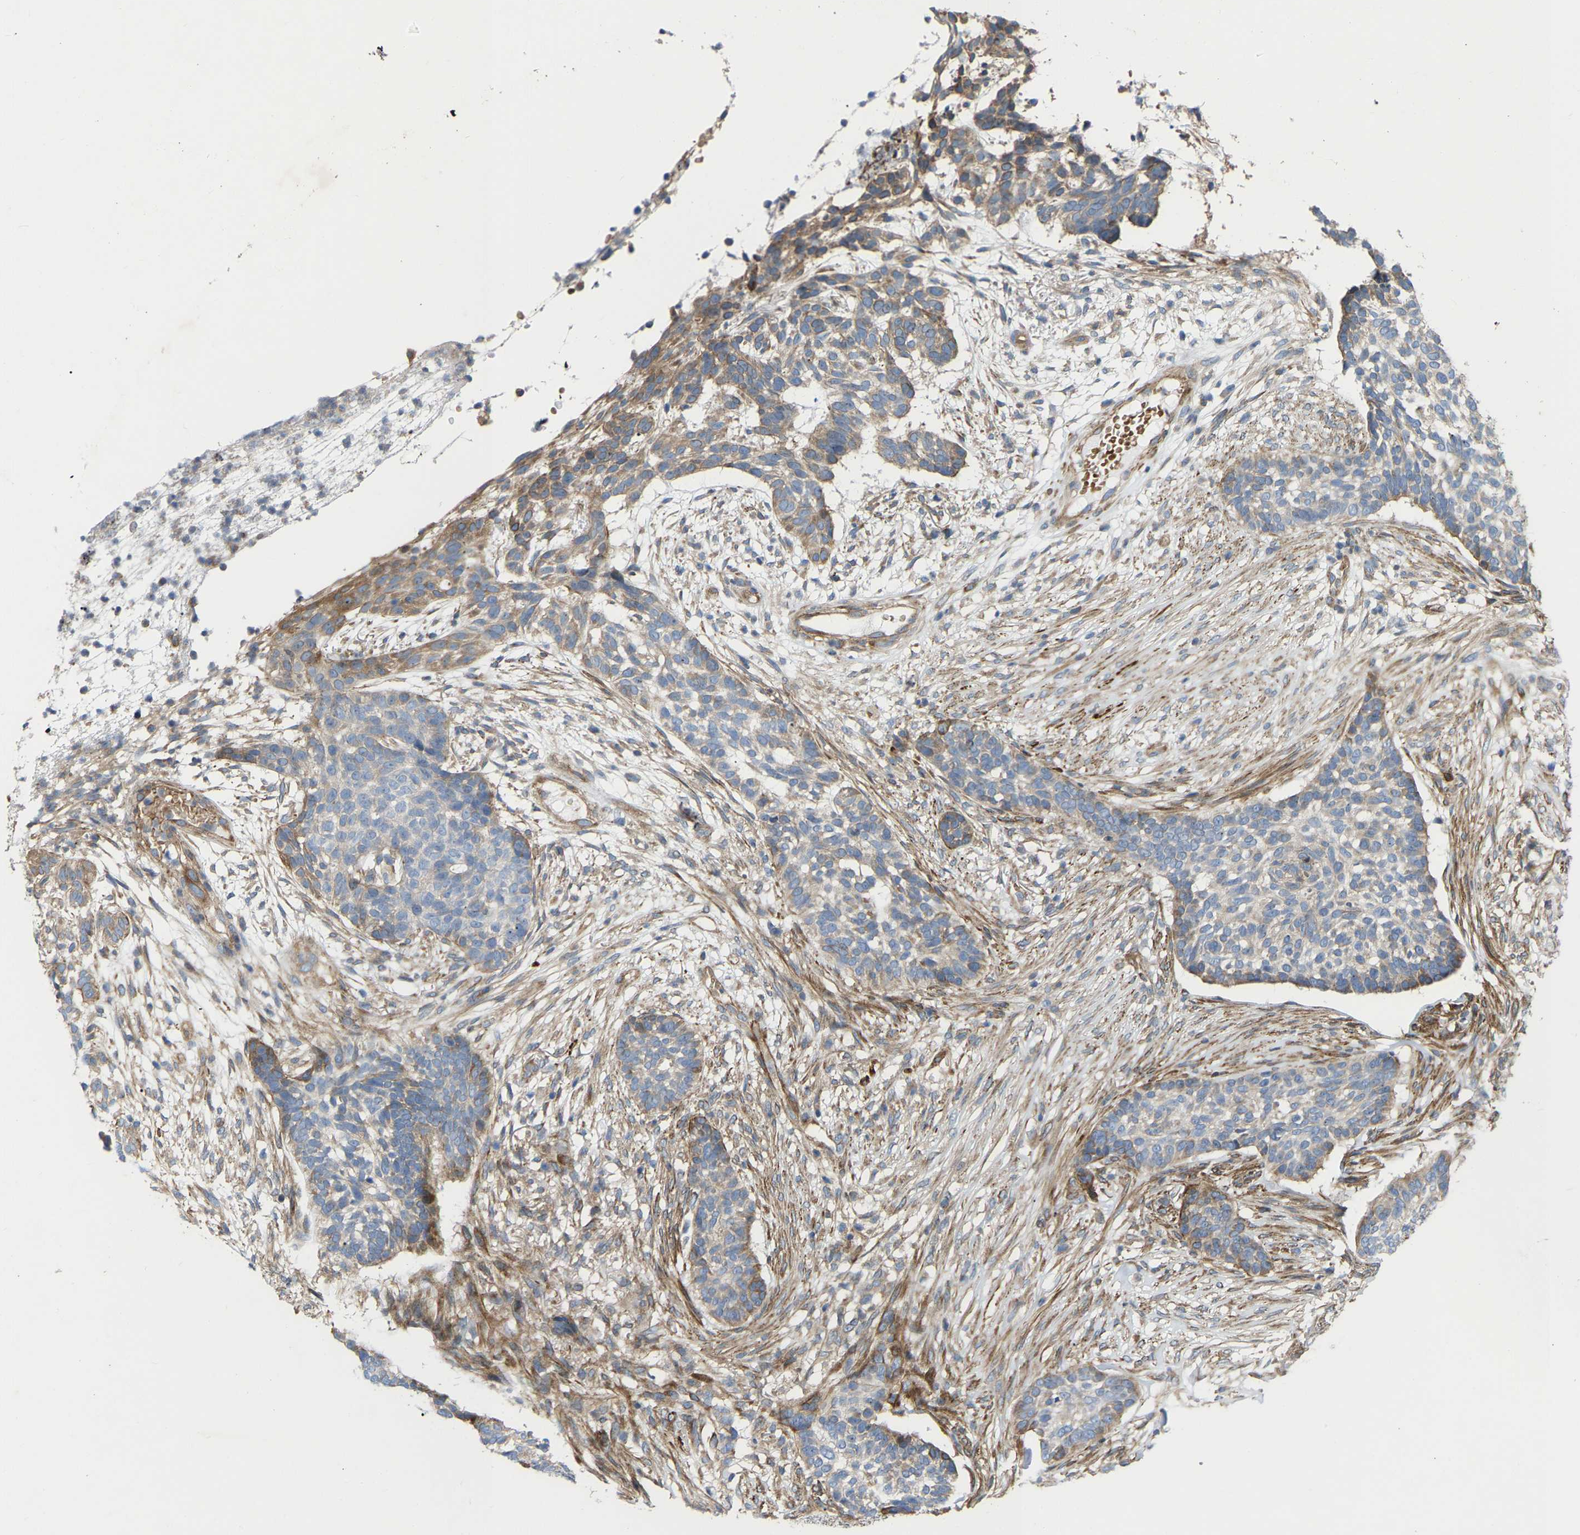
{"staining": {"intensity": "moderate", "quantity": "<25%", "location": "cytoplasmic/membranous"}, "tissue": "skin cancer", "cell_type": "Tumor cells", "image_type": "cancer", "snomed": [{"axis": "morphology", "description": "Basal cell carcinoma"}, {"axis": "topography", "description": "Skin"}], "caption": "Moderate cytoplasmic/membranous staining for a protein is identified in approximately <25% of tumor cells of skin cancer using IHC.", "gene": "TOR1B", "patient": {"sex": "male", "age": 85}}